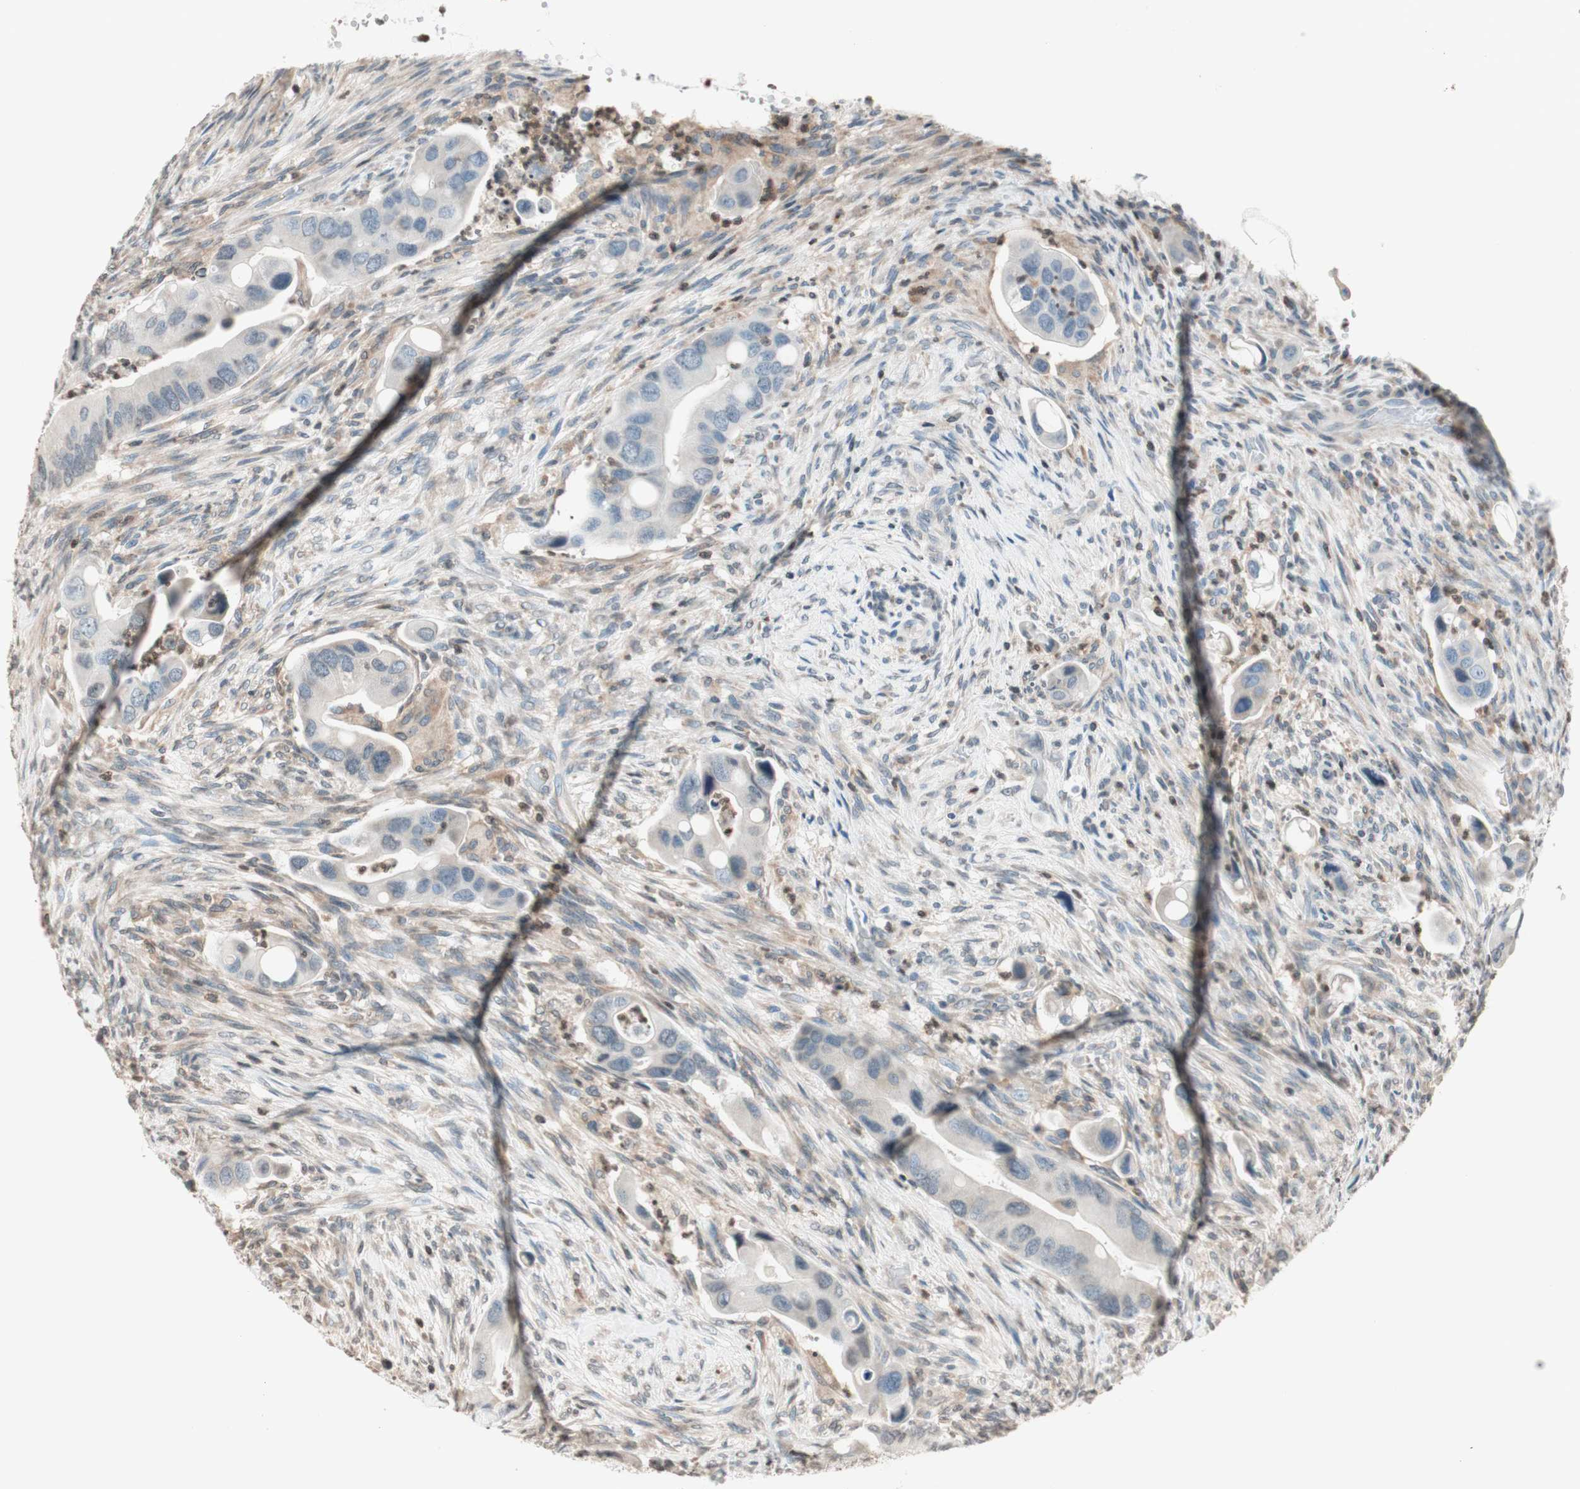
{"staining": {"intensity": "negative", "quantity": "none", "location": "none"}, "tissue": "colorectal cancer", "cell_type": "Tumor cells", "image_type": "cancer", "snomed": [{"axis": "morphology", "description": "Adenocarcinoma, NOS"}, {"axis": "topography", "description": "Rectum"}], "caption": "Tumor cells are negative for brown protein staining in adenocarcinoma (colorectal).", "gene": "WIPF1", "patient": {"sex": "female", "age": 57}}